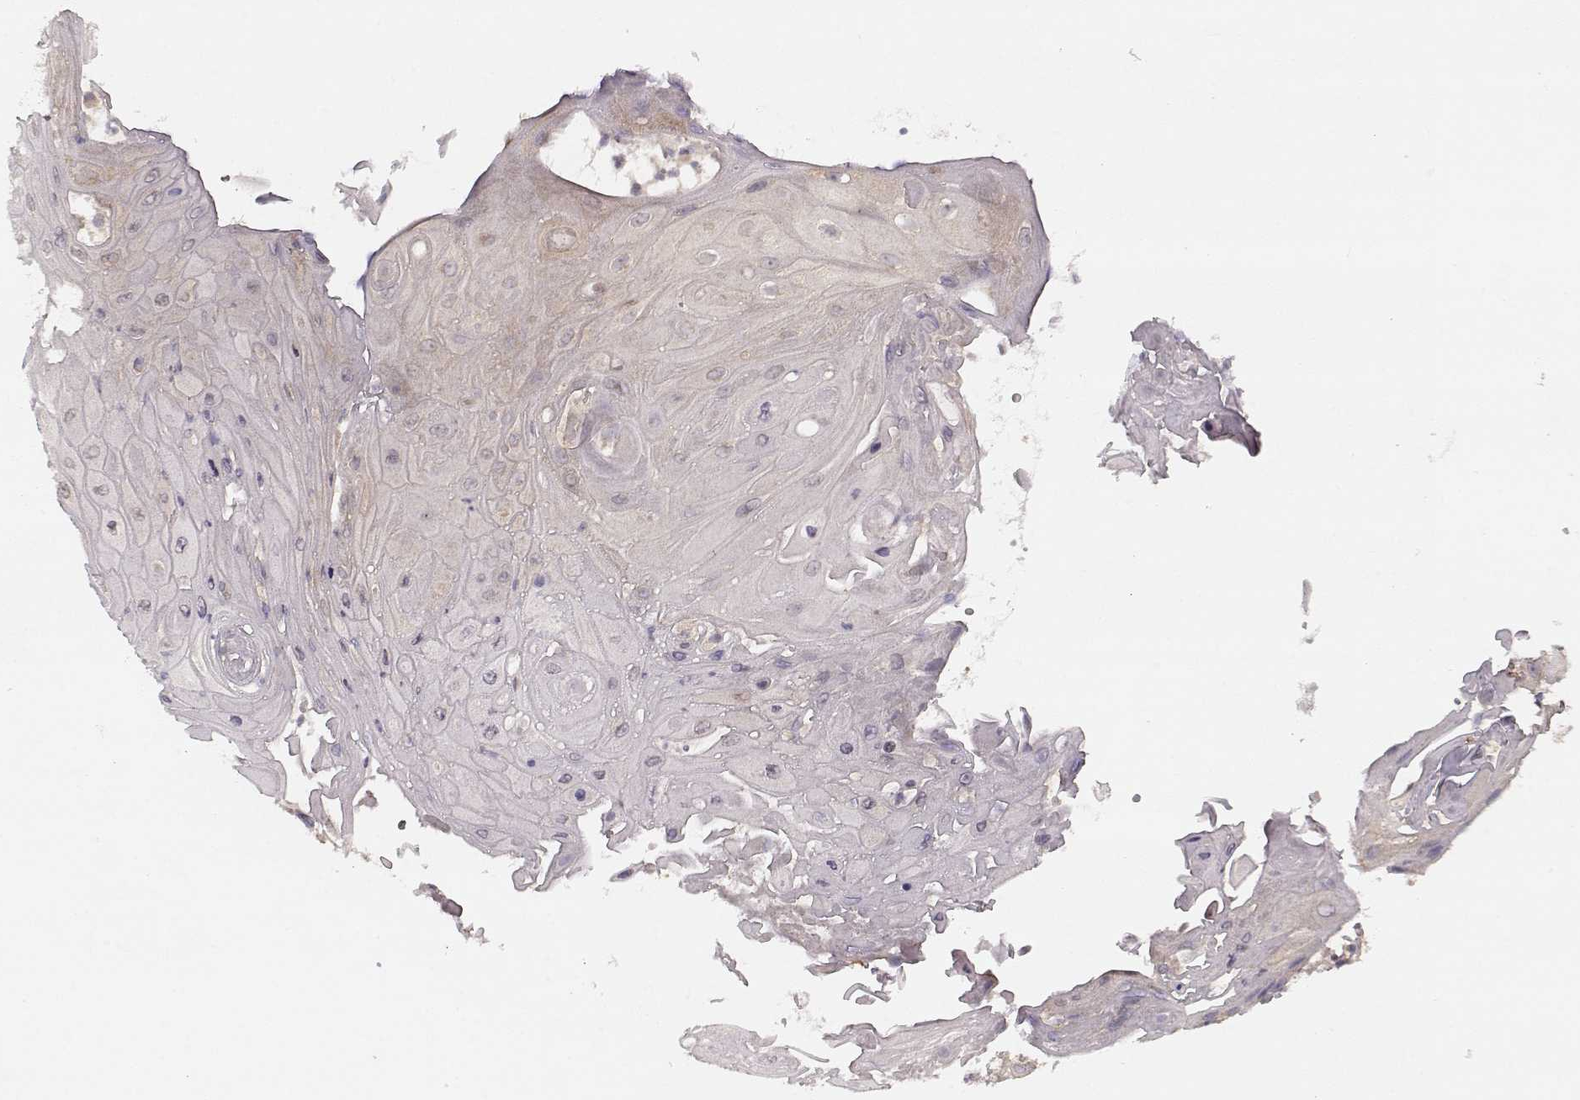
{"staining": {"intensity": "moderate", "quantity": "<25%", "location": "cytoplasmic/membranous"}, "tissue": "skin cancer", "cell_type": "Tumor cells", "image_type": "cancer", "snomed": [{"axis": "morphology", "description": "Squamous cell carcinoma, NOS"}, {"axis": "topography", "description": "Skin"}], "caption": "This micrograph reveals immunohistochemistry (IHC) staining of skin squamous cell carcinoma, with low moderate cytoplasmic/membranous positivity in about <25% of tumor cells.", "gene": "SLAIN2", "patient": {"sex": "male", "age": 62}}